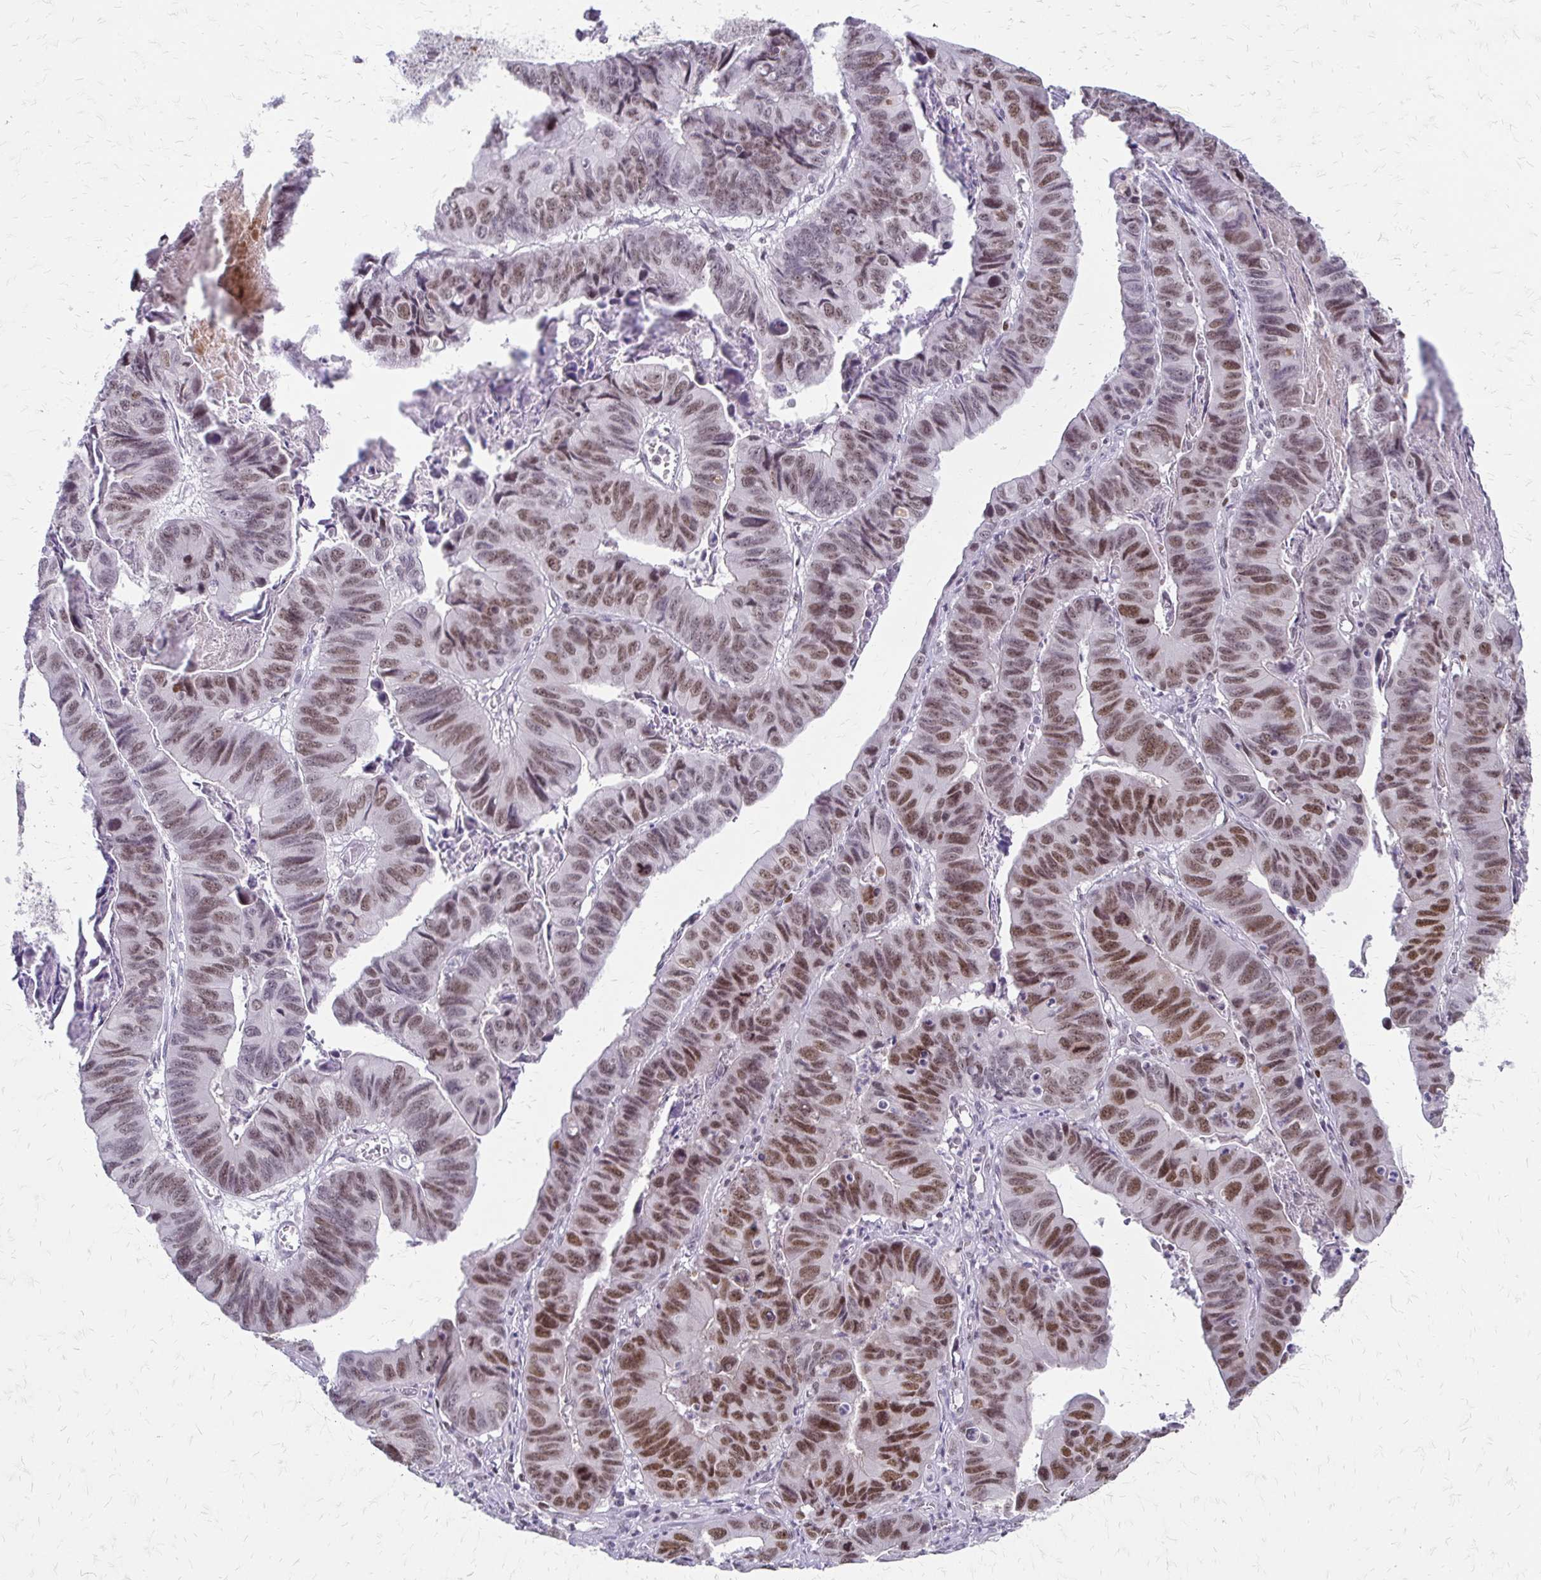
{"staining": {"intensity": "moderate", "quantity": ">75%", "location": "nuclear"}, "tissue": "stomach cancer", "cell_type": "Tumor cells", "image_type": "cancer", "snomed": [{"axis": "morphology", "description": "Adenocarcinoma, NOS"}, {"axis": "topography", "description": "Stomach, lower"}], "caption": "IHC of human stomach cancer displays medium levels of moderate nuclear positivity in approximately >75% of tumor cells.", "gene": "EED", "patient": {"sex": "male", "age": 77}}